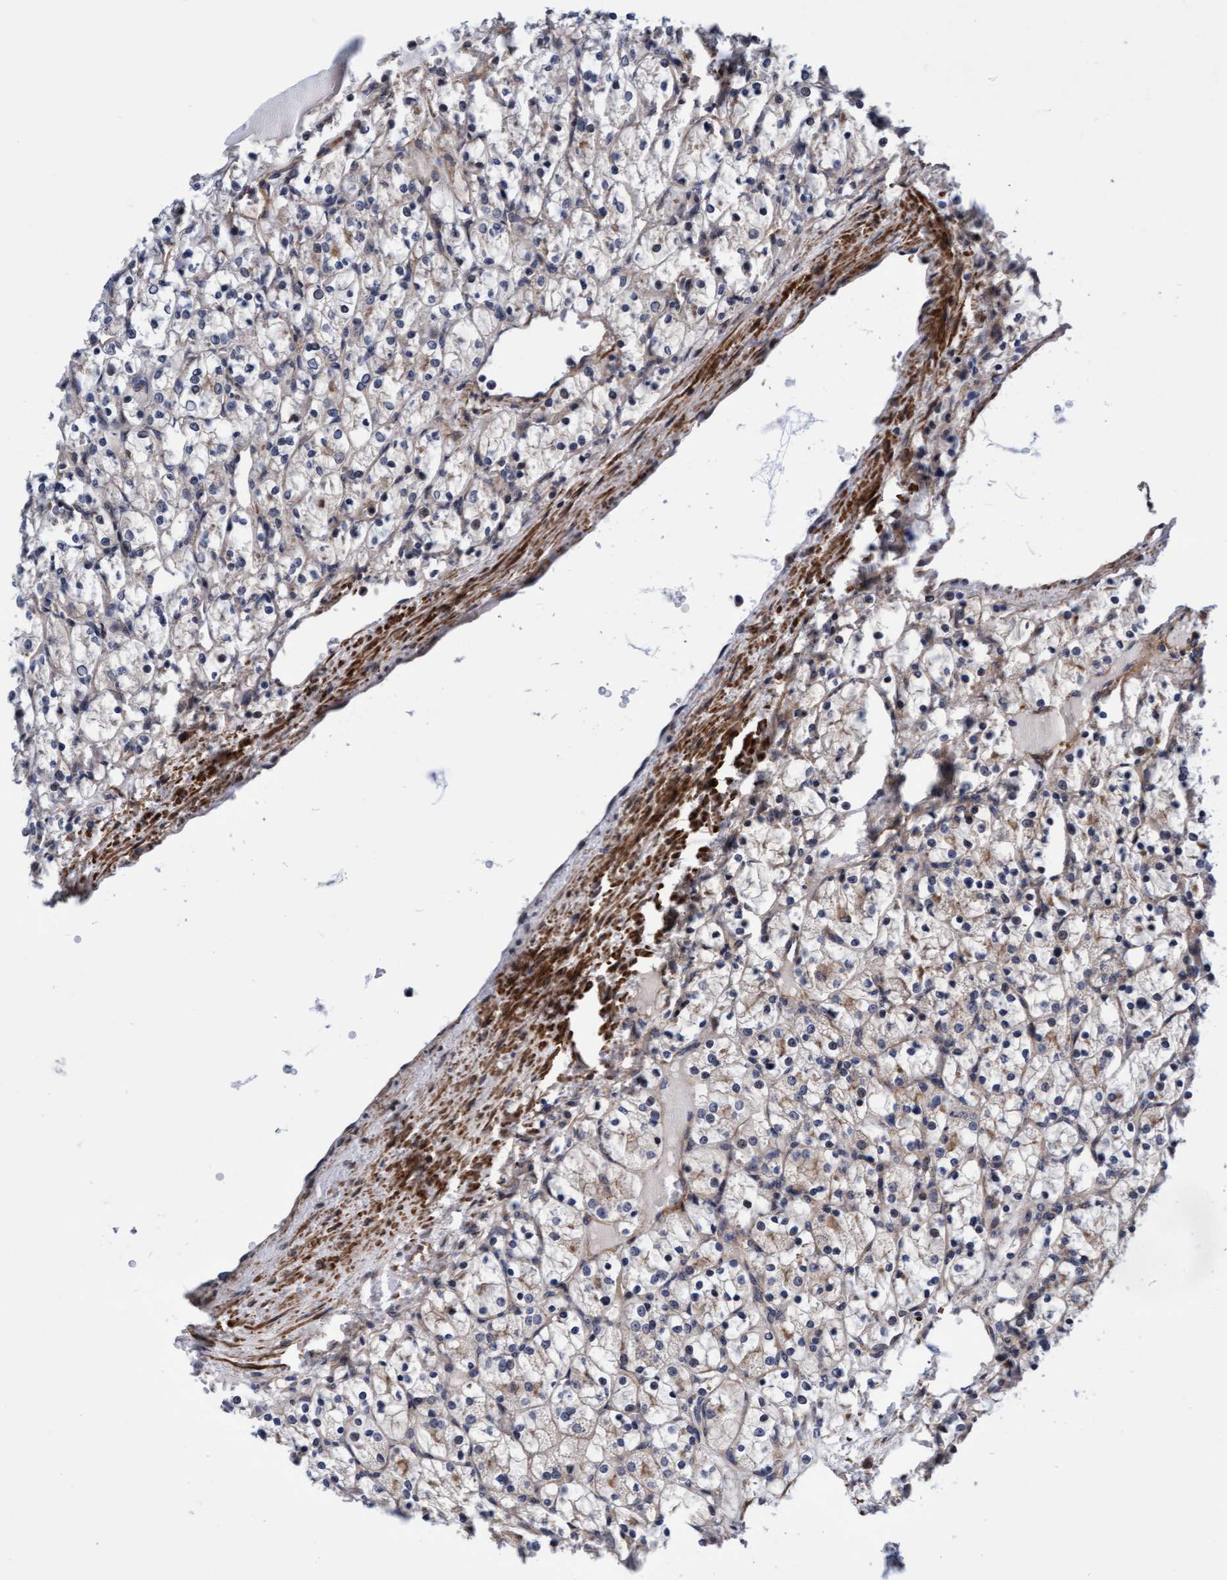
{"staining": {"intensity": "weak", "quantity": ">75%", "location": "cytoplasmic/membranous"}, "tissue": "renal cancer", "cell_type": "Tumor cells", "image_type": "cancer", "snomed": [{"axis": "morphology", "description": "Adenocarcinoma, NOS"}, {"axis": "topography", "description": "Kidney"}], "caption": "IHC of human renal adenocarcinoma exhibits low levels of weak cytoplasmic/membranous positivity in approximately >75% of tumor cells.", "gene": "EFCAB13", "patient": {"sex": "female", "age": 69}}